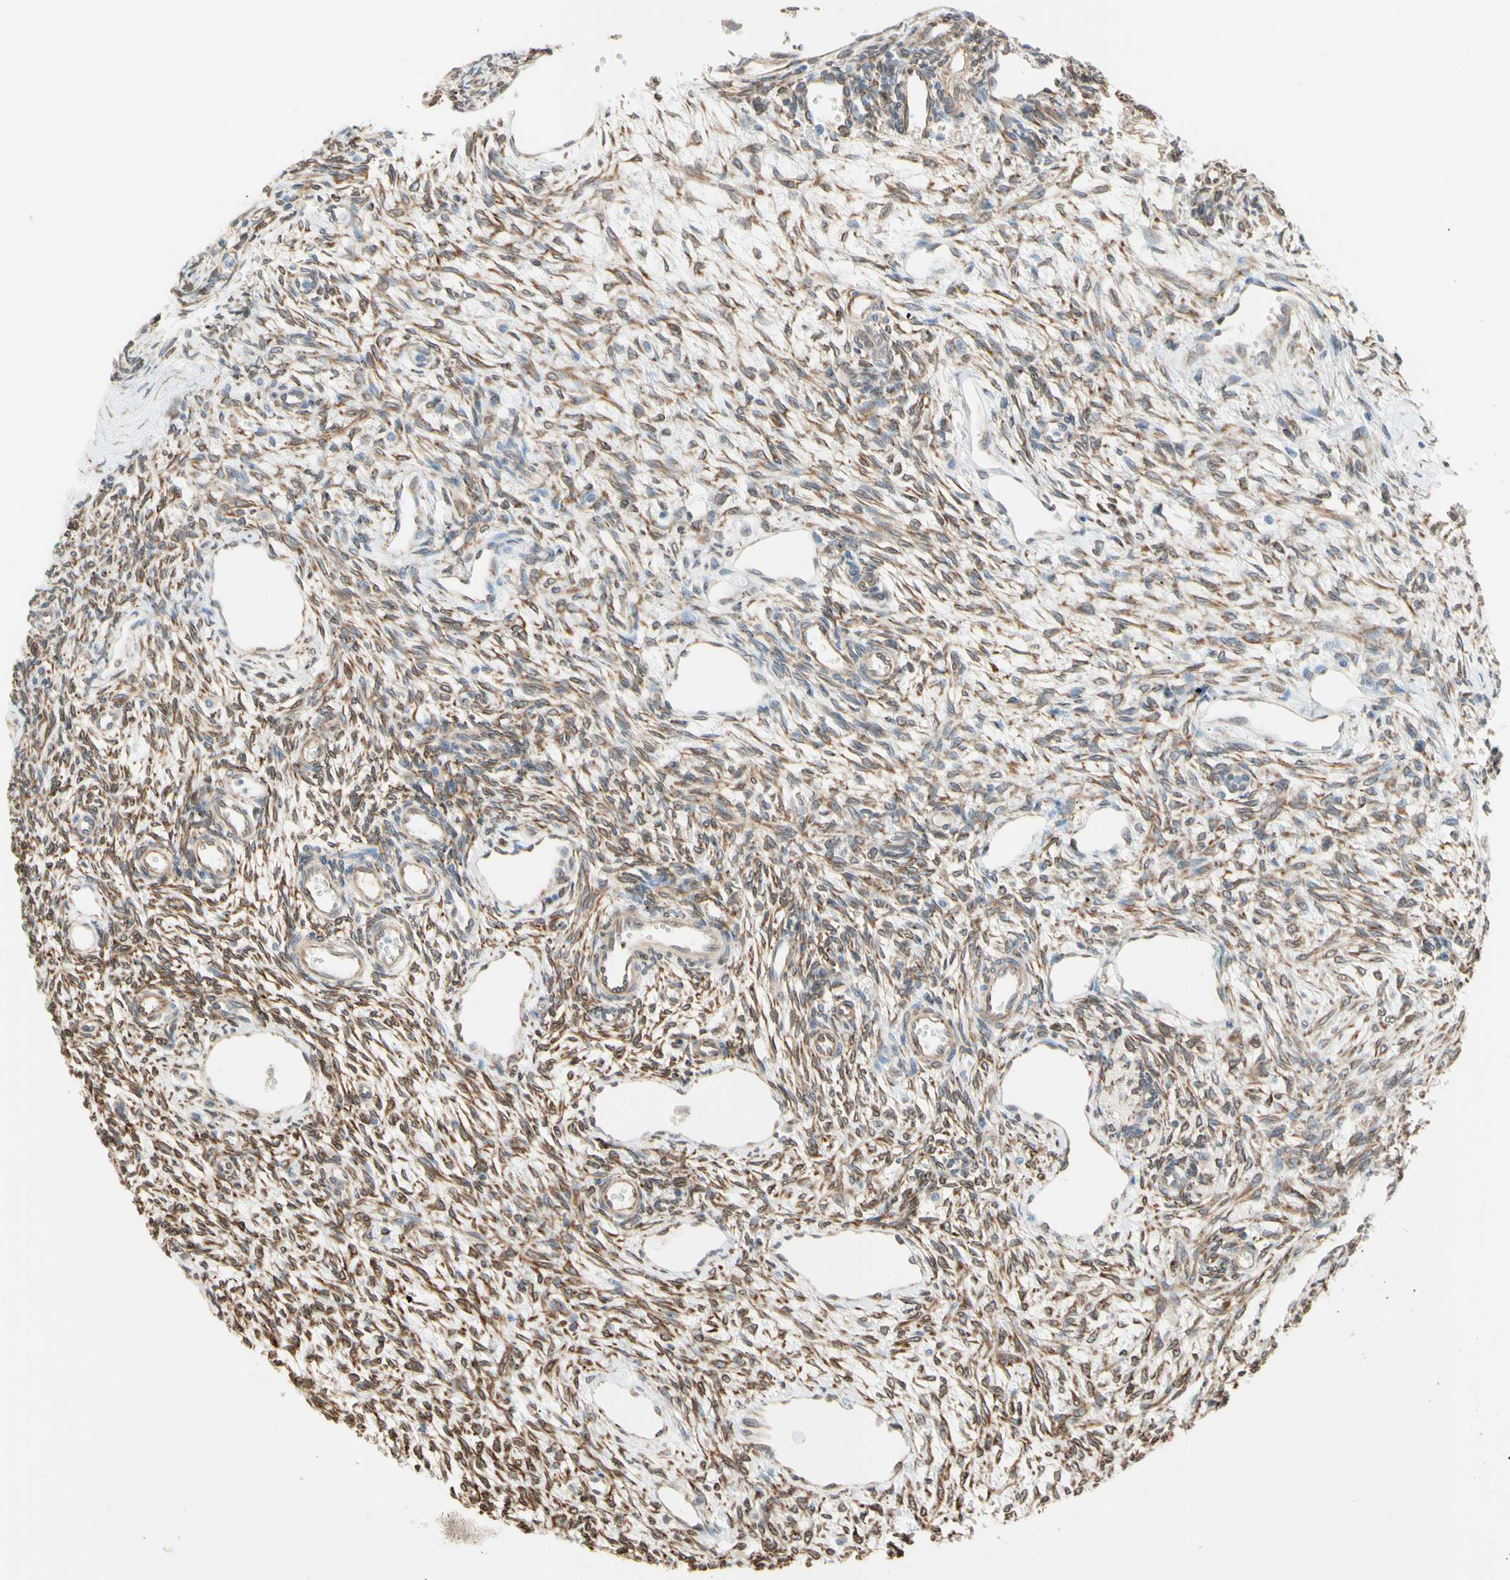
{"staining": {"intensity": "strong", "quantity": ">75%", "location": "cytoplasmic/membranous"}, "tissue": "ovary", "cell_type": "Follicle cells", "image_type": "normal", "snomed": [{"axis": "morphology", "description": "Normal tissue, NOS"}, {"axis": "topography", "description": "Ovary"}], "caption": "Unremarkable ovary demonstrates strong cytoplasmic/membranous positivity in about >75% of follicle cells The staining was performed using DAB to visualize the protein expression in brown, while the nuclei were stained in blue with hematoxylin (Magnification: 20x)..", "gene": "TRAF2", "patient": {"sex": "female", "age": 33}}